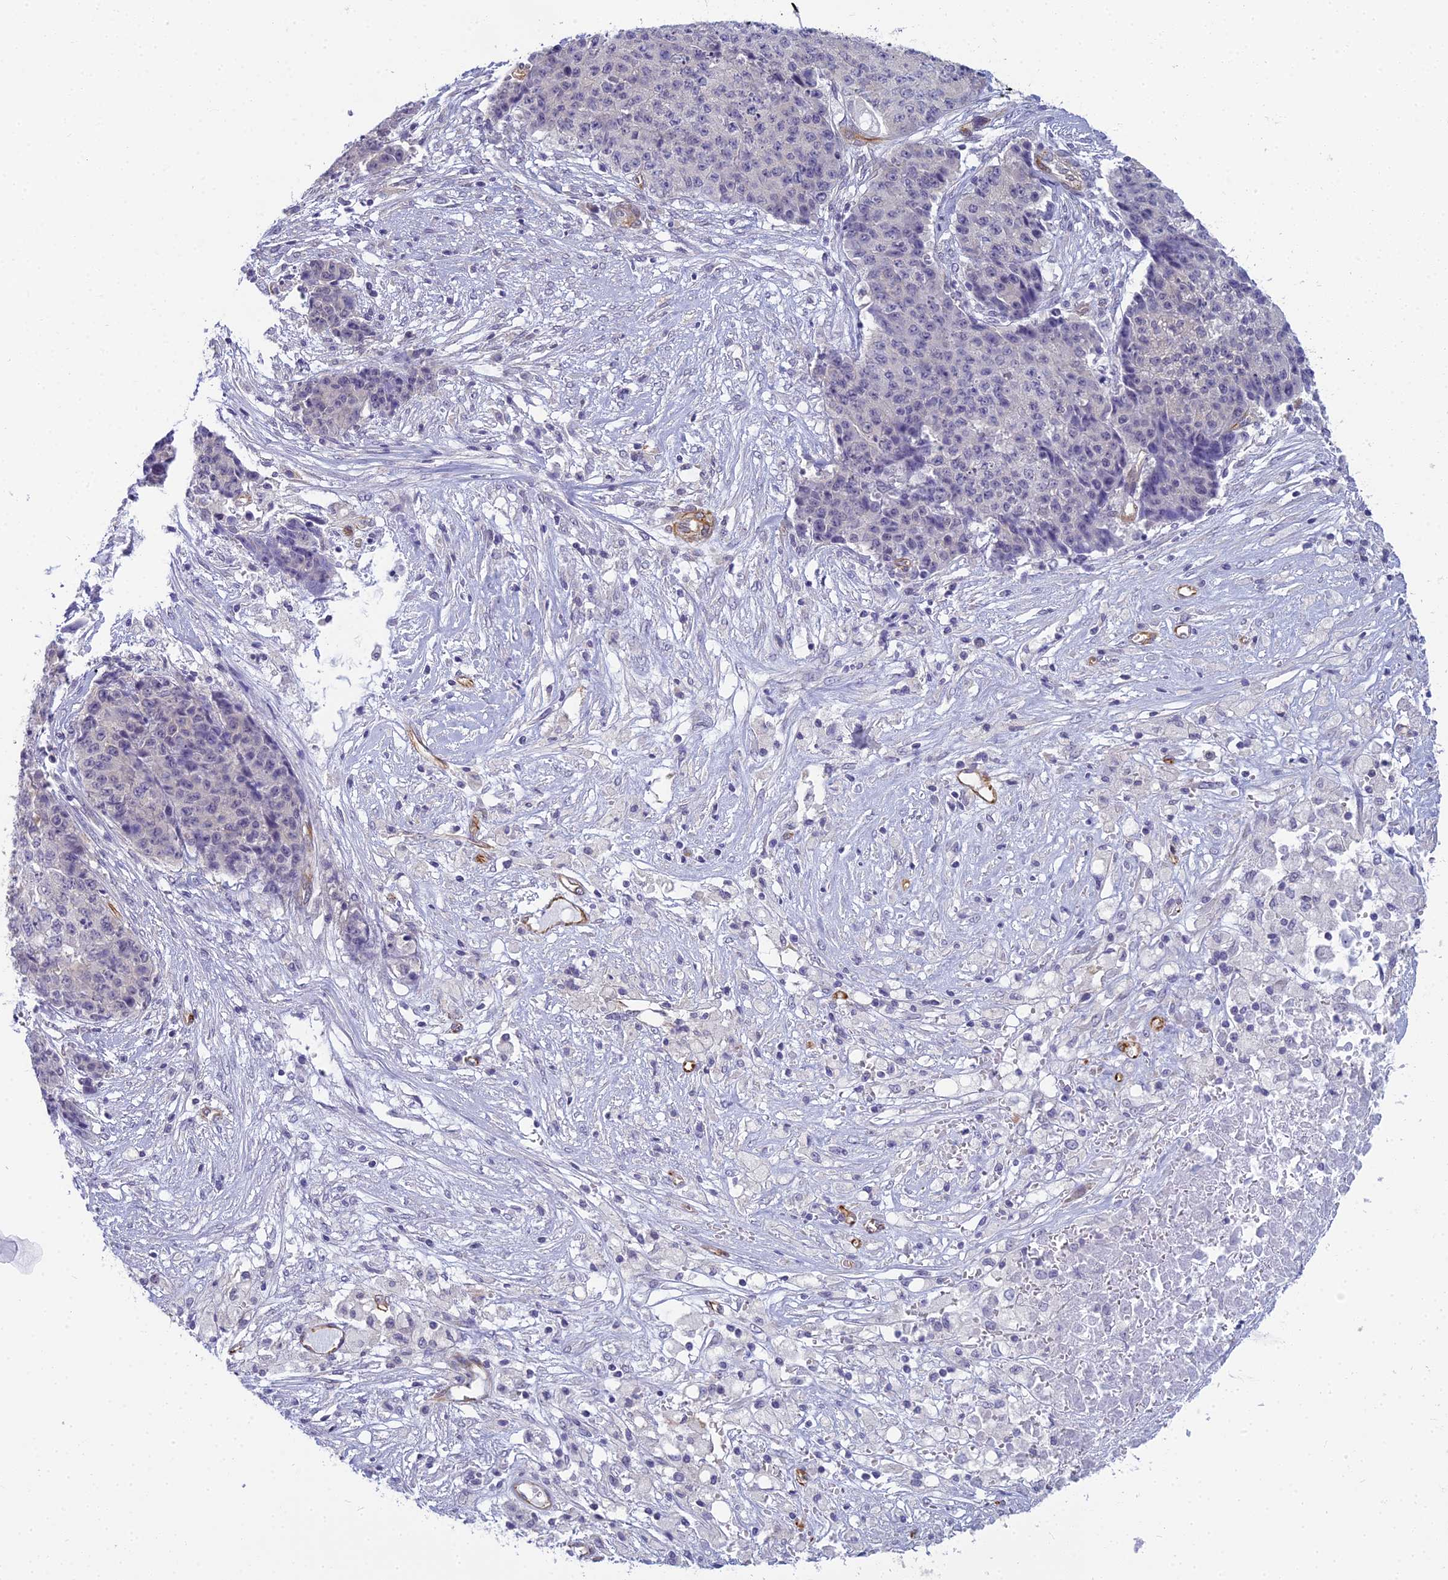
{"staining": {"intensity": "negative", "quantity": "none", "location": "none"}, "tissue": "ovarian cancer", "cell_type": "Tumor cells", "image_type": "cancer", "snomed": [{"axis": "morphology", "description": "Carcinoma, endometroid"}, {"axis": "topography", "description": "Ovary"}], "caption": "This is a histopathology image of immunohistochemistry staining of ovarian cancer, which shows no expression in tumor cells.", "gene": "RGL3", "patient": {"sex": "female", "age": 42}}